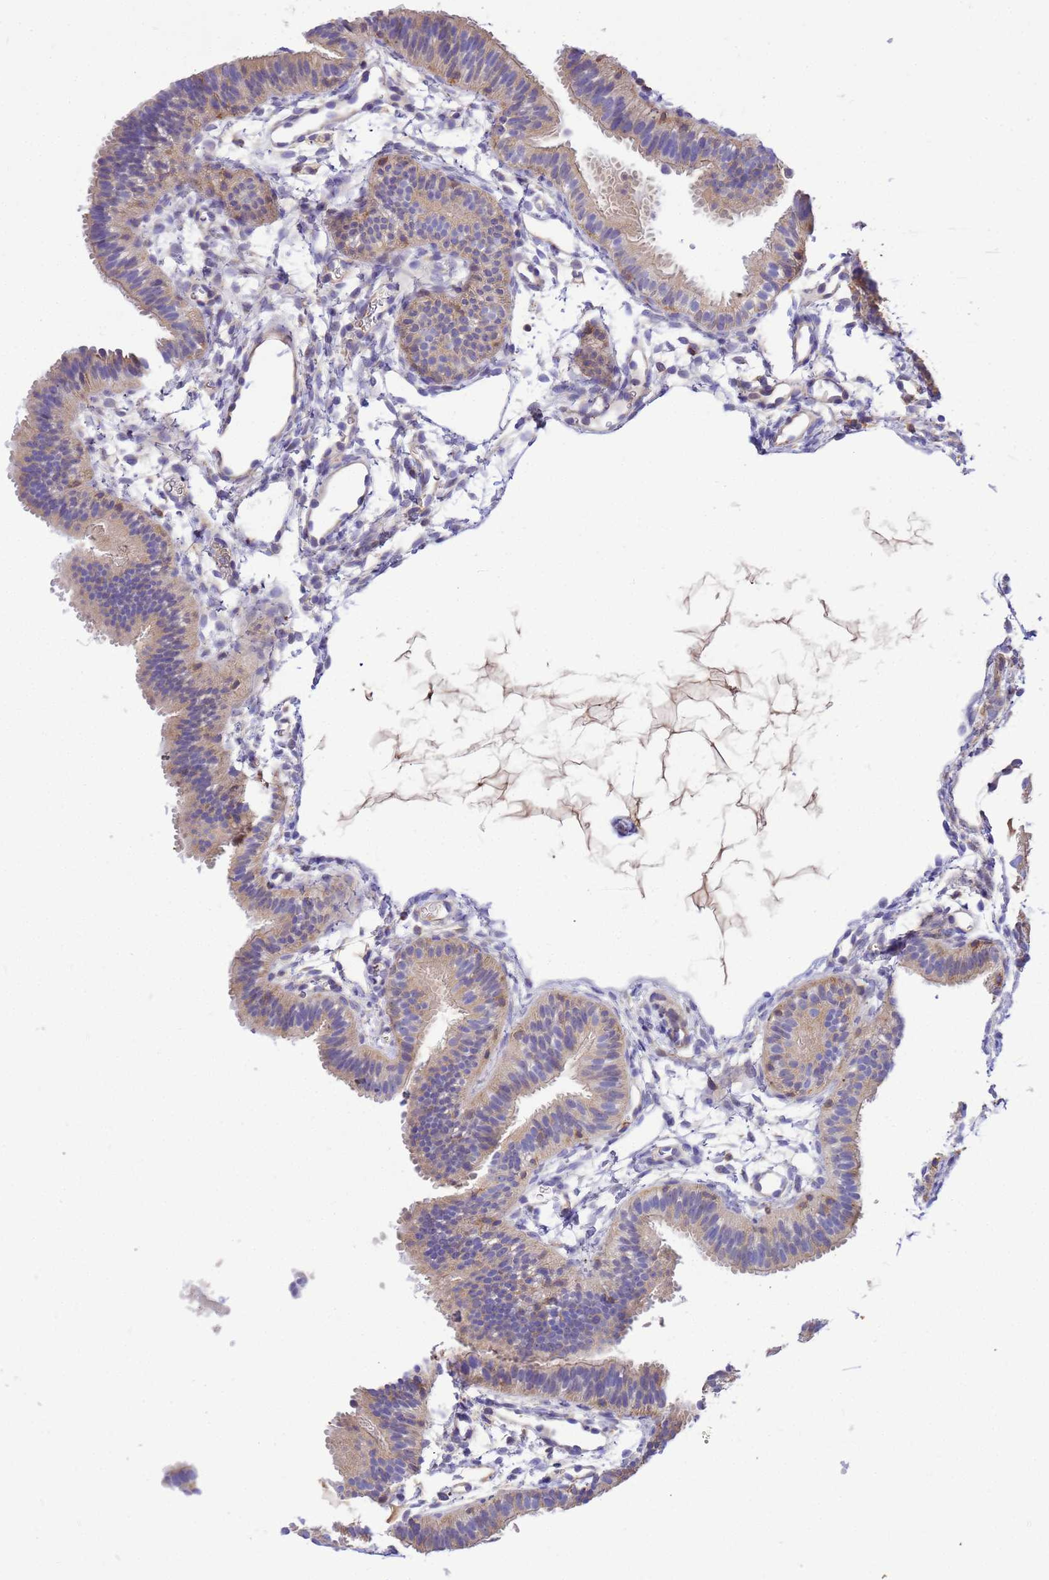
{"staining": {"intensity": "moderate", "quantity": ">75%", "location": "cytoplasmic/membranous"}, "tissue": "fallopian tube", "cell_type": "Glandular cells", "image_type": "normal", "snomed": [{"axis": "morphology", "description": "Normal tissue, NOS"}, {"axis": "topography", "description": "Fallopian tube"}], "caption": "Protein expression analysis of unremarkable fallopian tube displays moderate cytoplasmic/membranous positivity in about >75% of glandular cells.", "gene": "WDR64", "patient": {"sex": "female", "age": 35}}